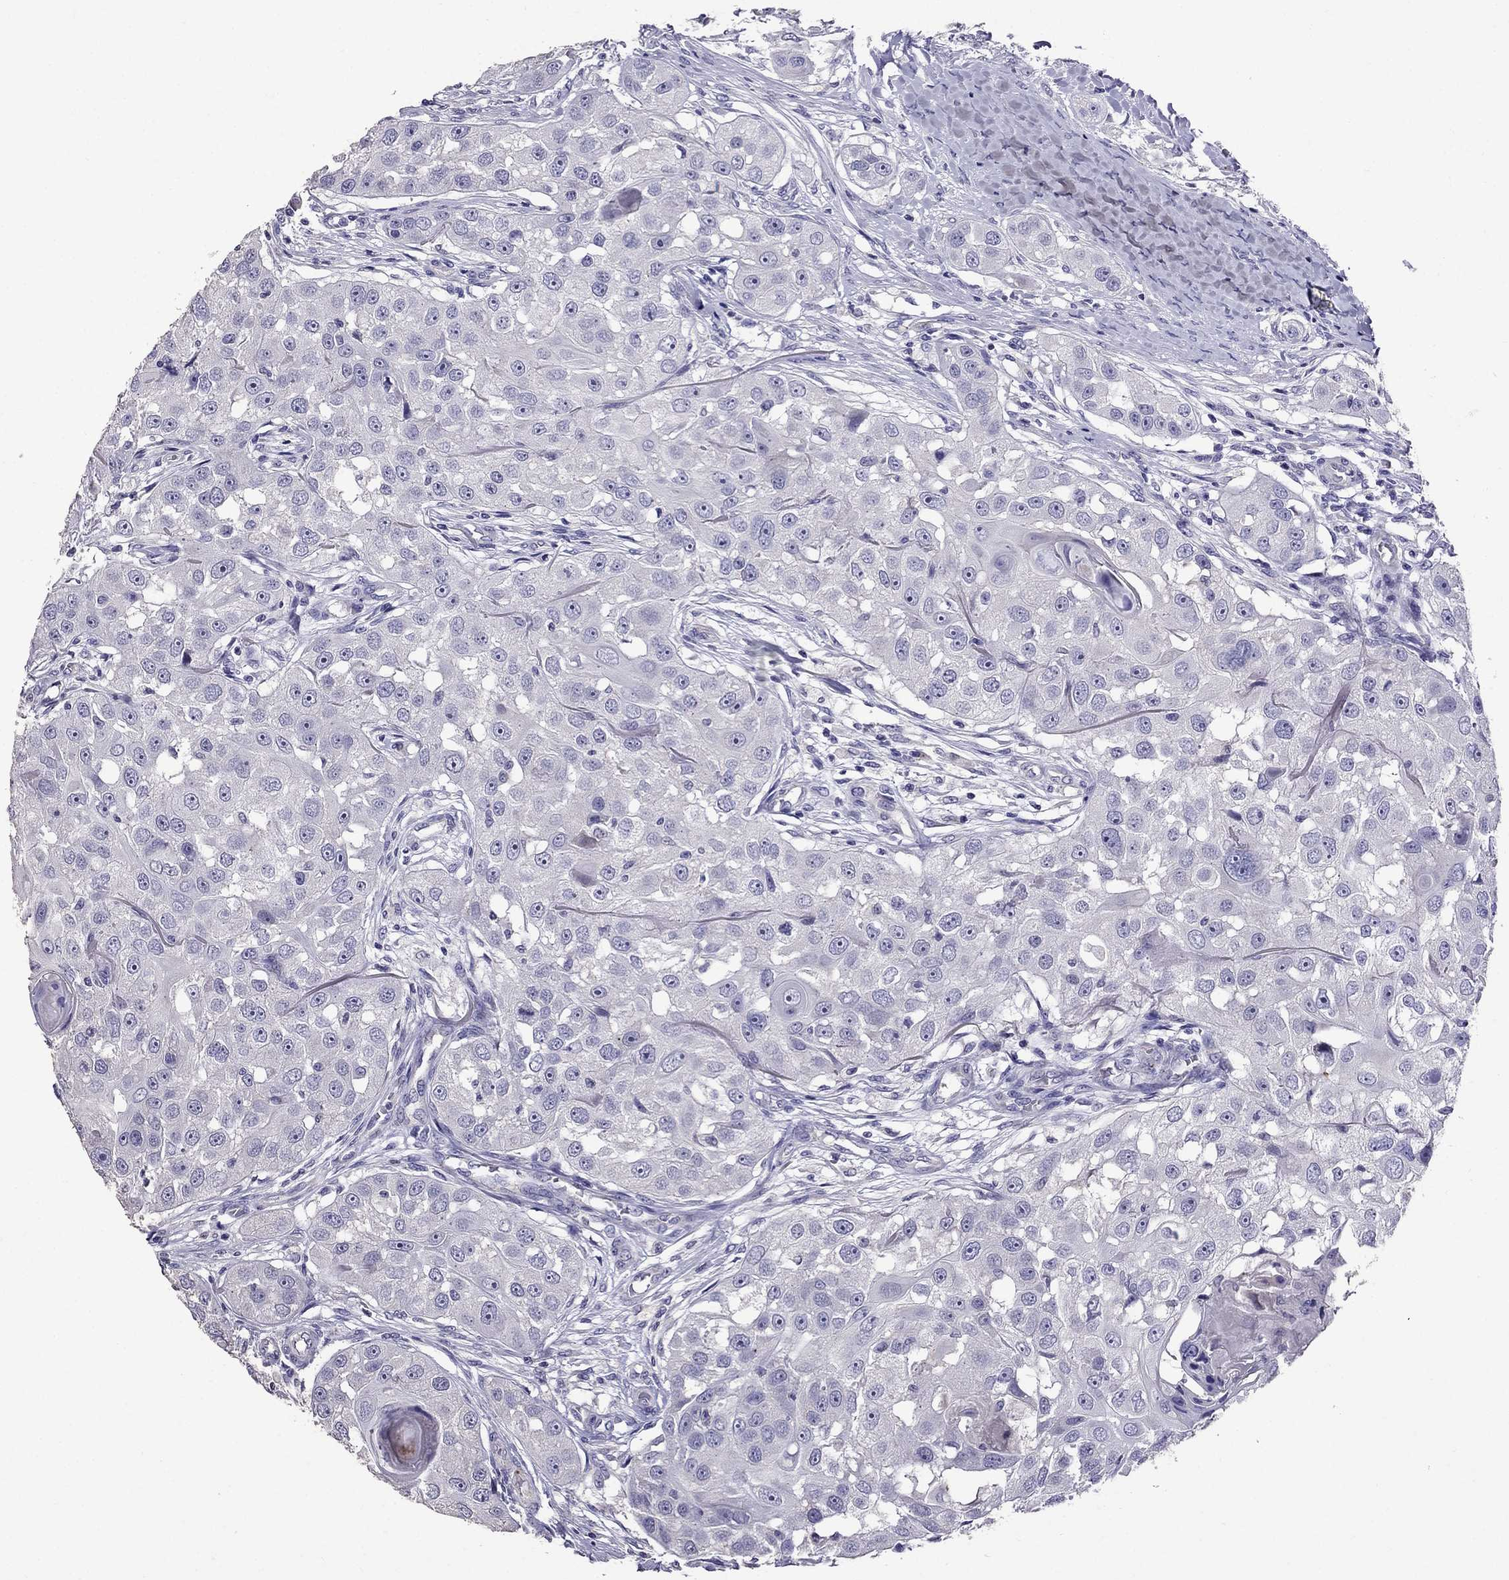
{"staining": {"intensity": "negative", "quantity": "none", "location": "none"}, "tissue": "head and neck cancer", "cell_type": "Tumor cells", "image_type": "cancer", "snomed": [{"axis": "morphology", "description": "Squamous cell carcinoma, NOS"}, {"axis": "topography", "description": "Head-Neck"}], "caption": "A photomicrograph of head and neck cancer stained for a protein shows no brown staining in tumor cells.", "gene": "OXCT2", "patient": {"sex": "male", "age": 51}}